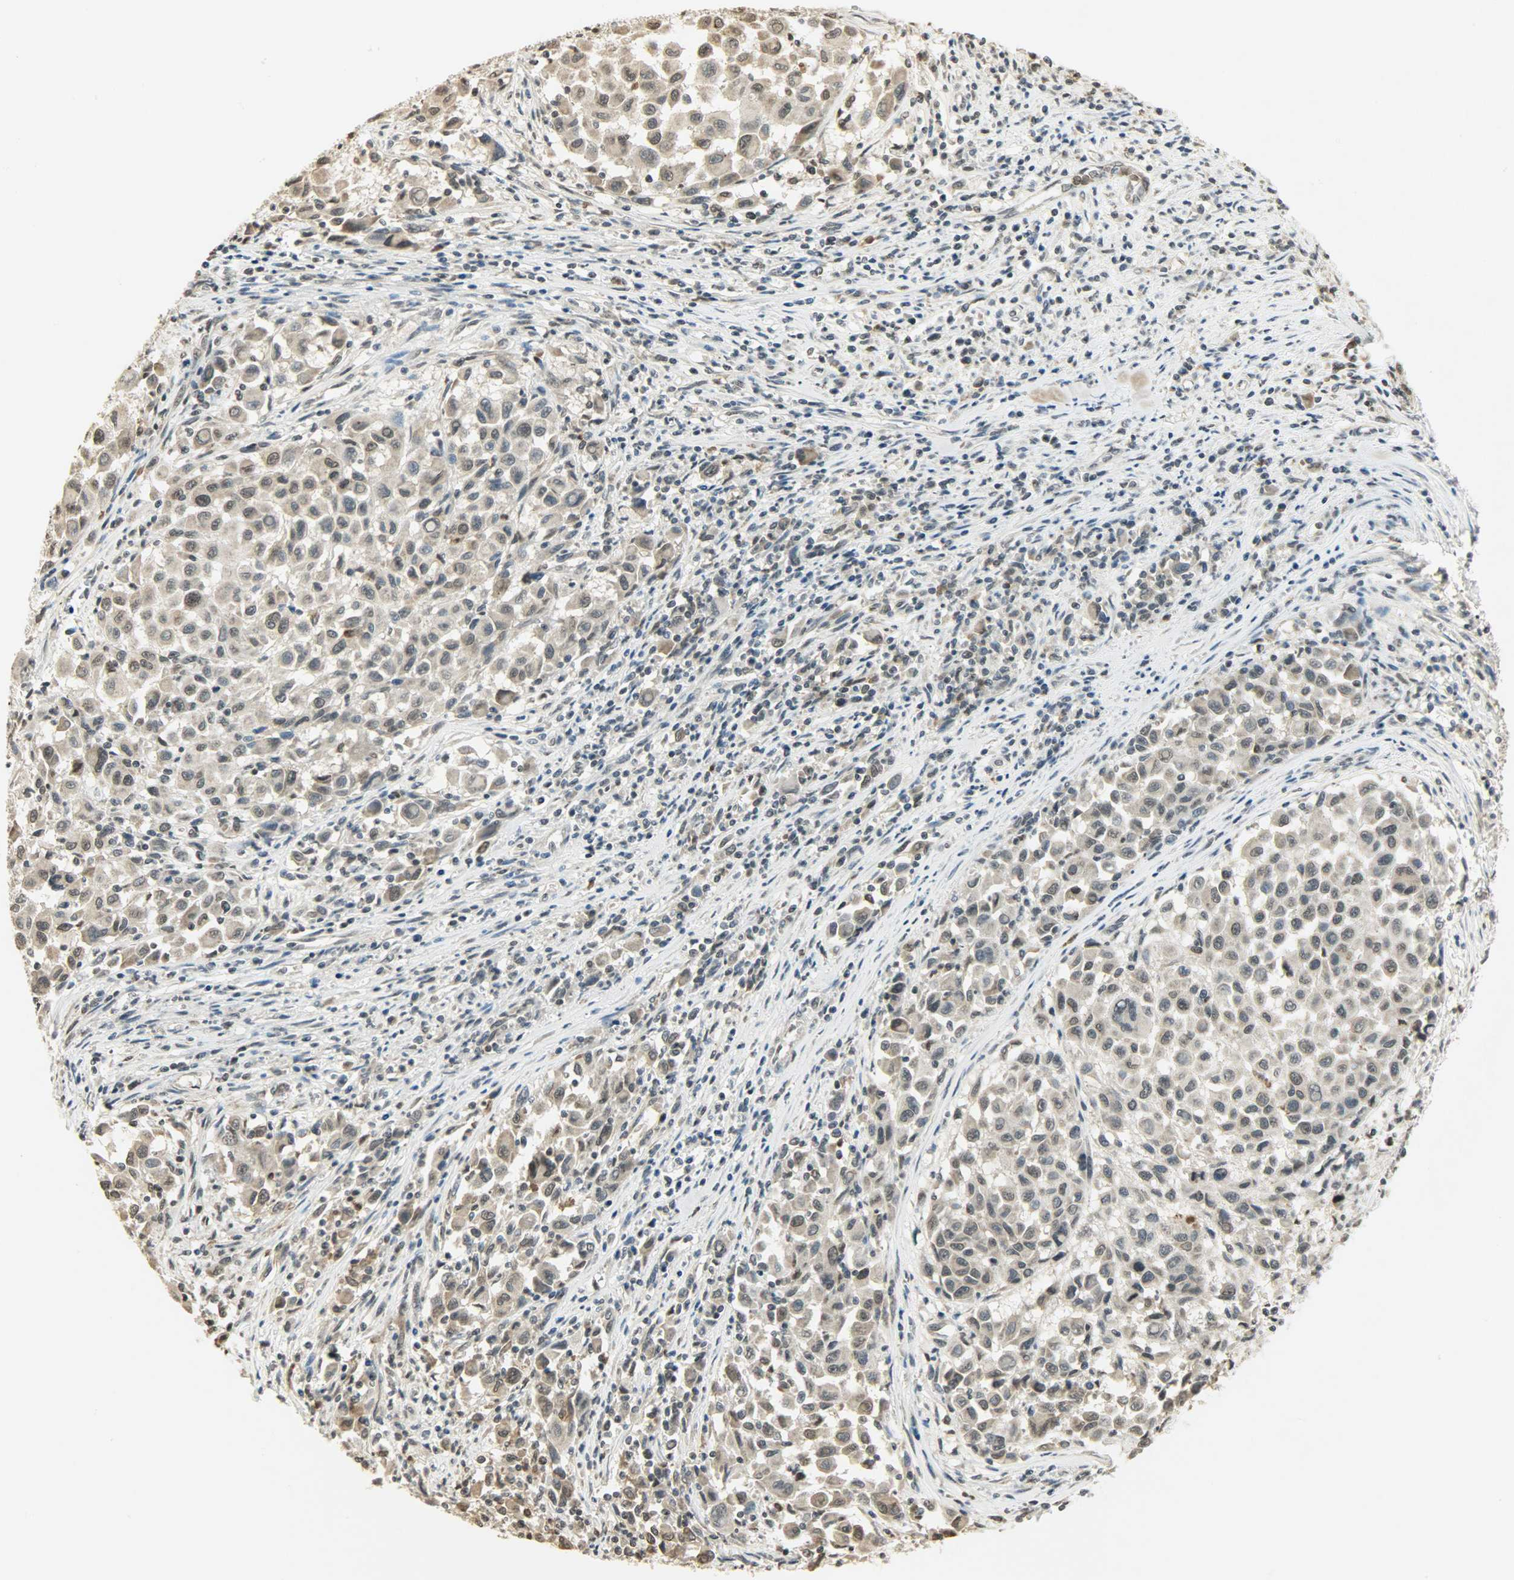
{"staining": {"intensity": "weak", "quantity": "25%-75%", "location": "cytoplasmic/membranous"}, "tissue": "melanoma", "cell_type": "Tumor cells", "image_type": "cancer", "snomed": [{"axis": "morphology", "description": "Malignant melanoma, Metastatic site"}, {"axis": "topography", "description": "Lymph node"}], "caption": "Immunohistochemistry (IHC) of melanoma displays low levels of weak cytoplasmic/membranous expression in about 25%-75% of tumor cells.", "gene": "SMARCA5", "patient": {"sex": "male", "age": 61}}